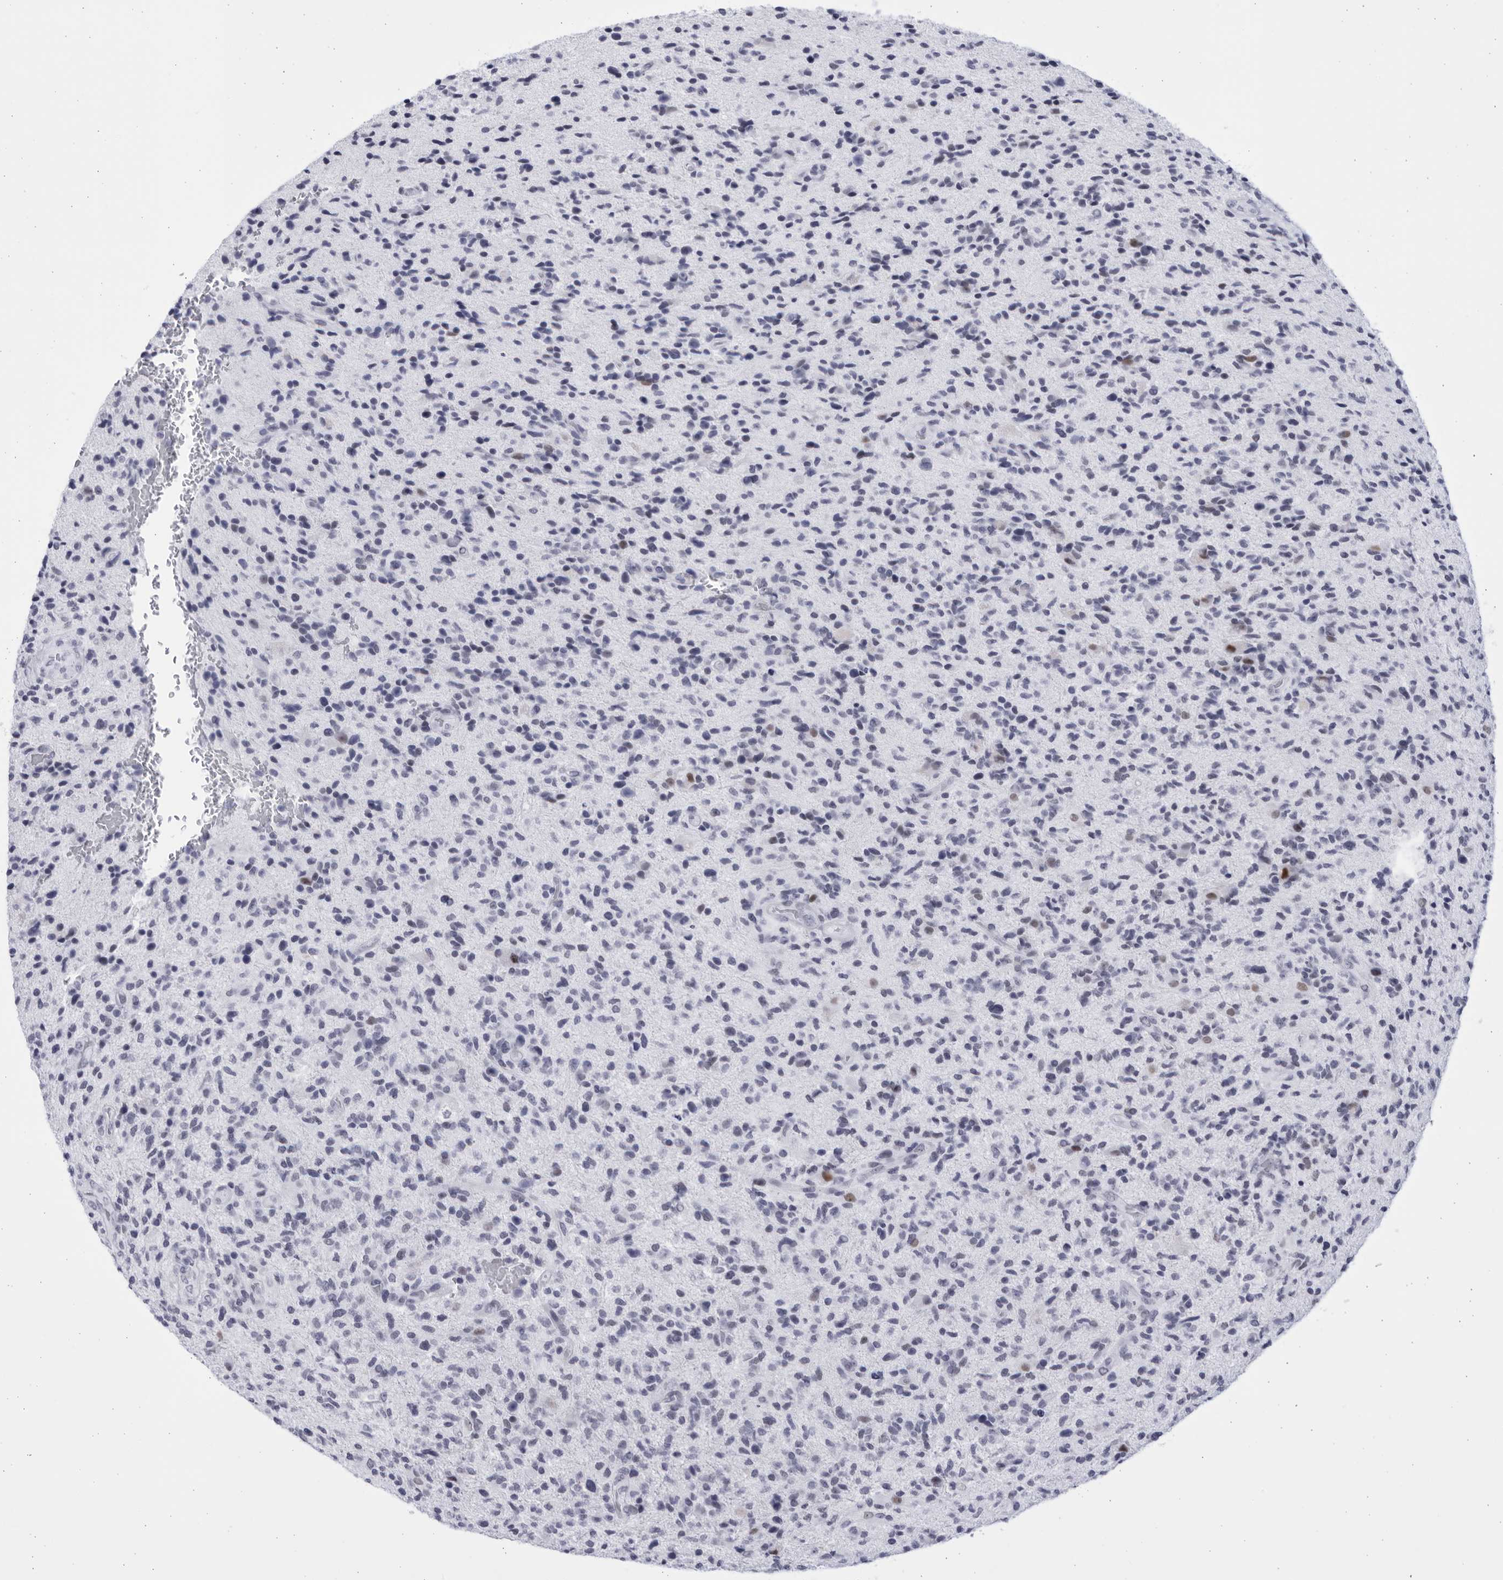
{"staining": {"intensity": "negative", "quantity": "none", "location": "none"}, "tissue": "glioma", "cell_type": "Tumor cells", "image_type": "cancer", "snomed": [{"axis": "morphology", "description": "Glioma, malignant, High grade"}, {"axis": "topography", "description": "Brain"}], "caption": "High-grade glioma (malignant) was stained to show a protein in brown. There is no significant staining in tumor cells. The staining was performed using DAB to visualize the protein expression in brown, while the nuclei were stained in blue with hematoxylin (Magnification: 20x).", "gene": "CCDC181", "patient": {"sex": "male", "age": 72}}